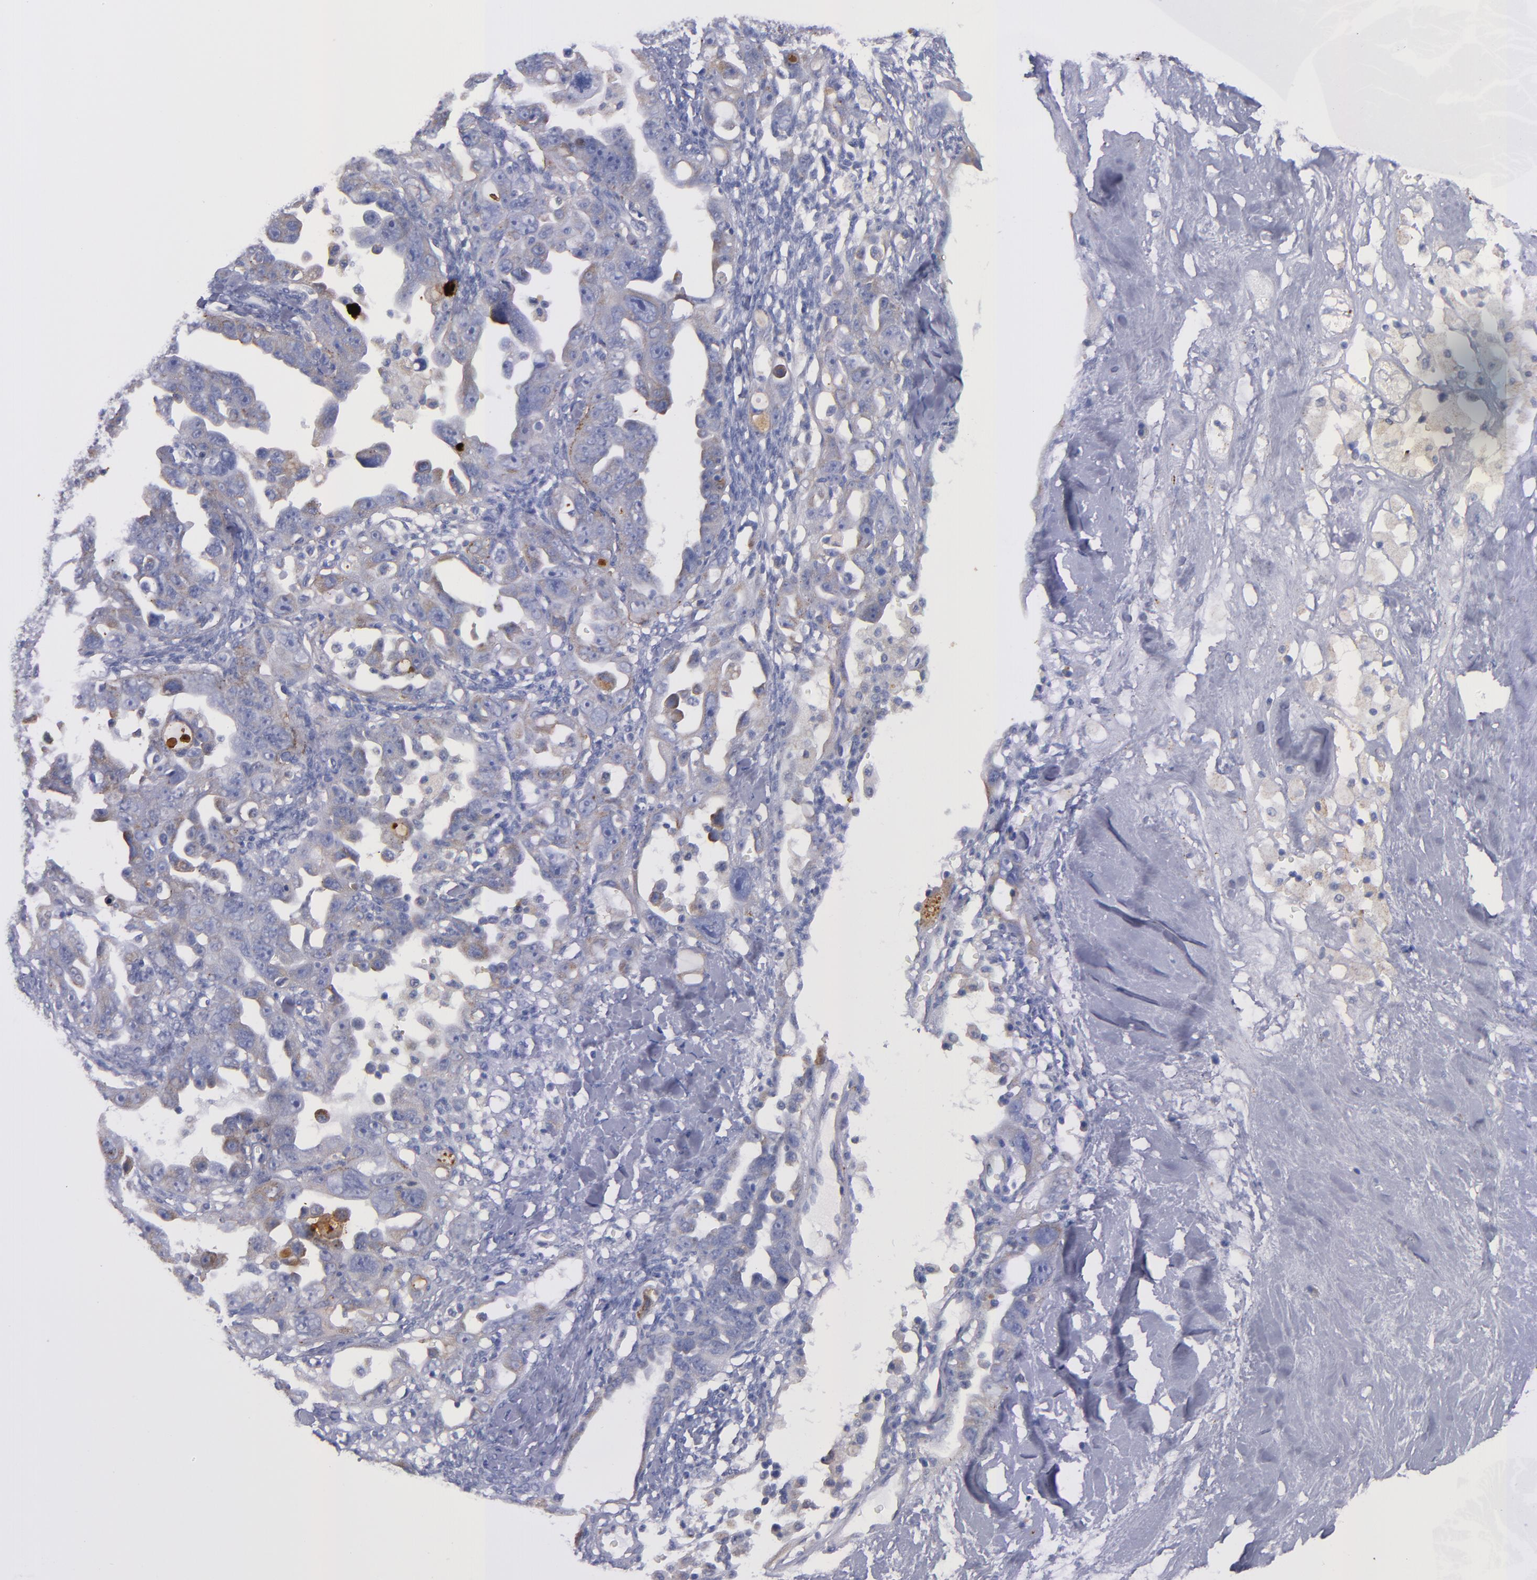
{"staining": {"intensity": "weak", "quantity": "25%-75%", "location": "cytoplasmic/membranous"}, "tissue": "ovarian cancer", "cell_type": "Tumor cells", "image_type": "cancer", "snomed": [{"axis": "morphology", "description": "Cystadenocarcinoma, serous, NOS"}, {"axis": "topography", "description": "Ovary"}], "caption": "A brown stain highlights weak cytoplasmic/membranous positivity of a protein in human serous cystadenocarcinoma (ovarian) tumor cells.", "gene": "MFGE8", "patient": {"sex": "female", "age": 66}}